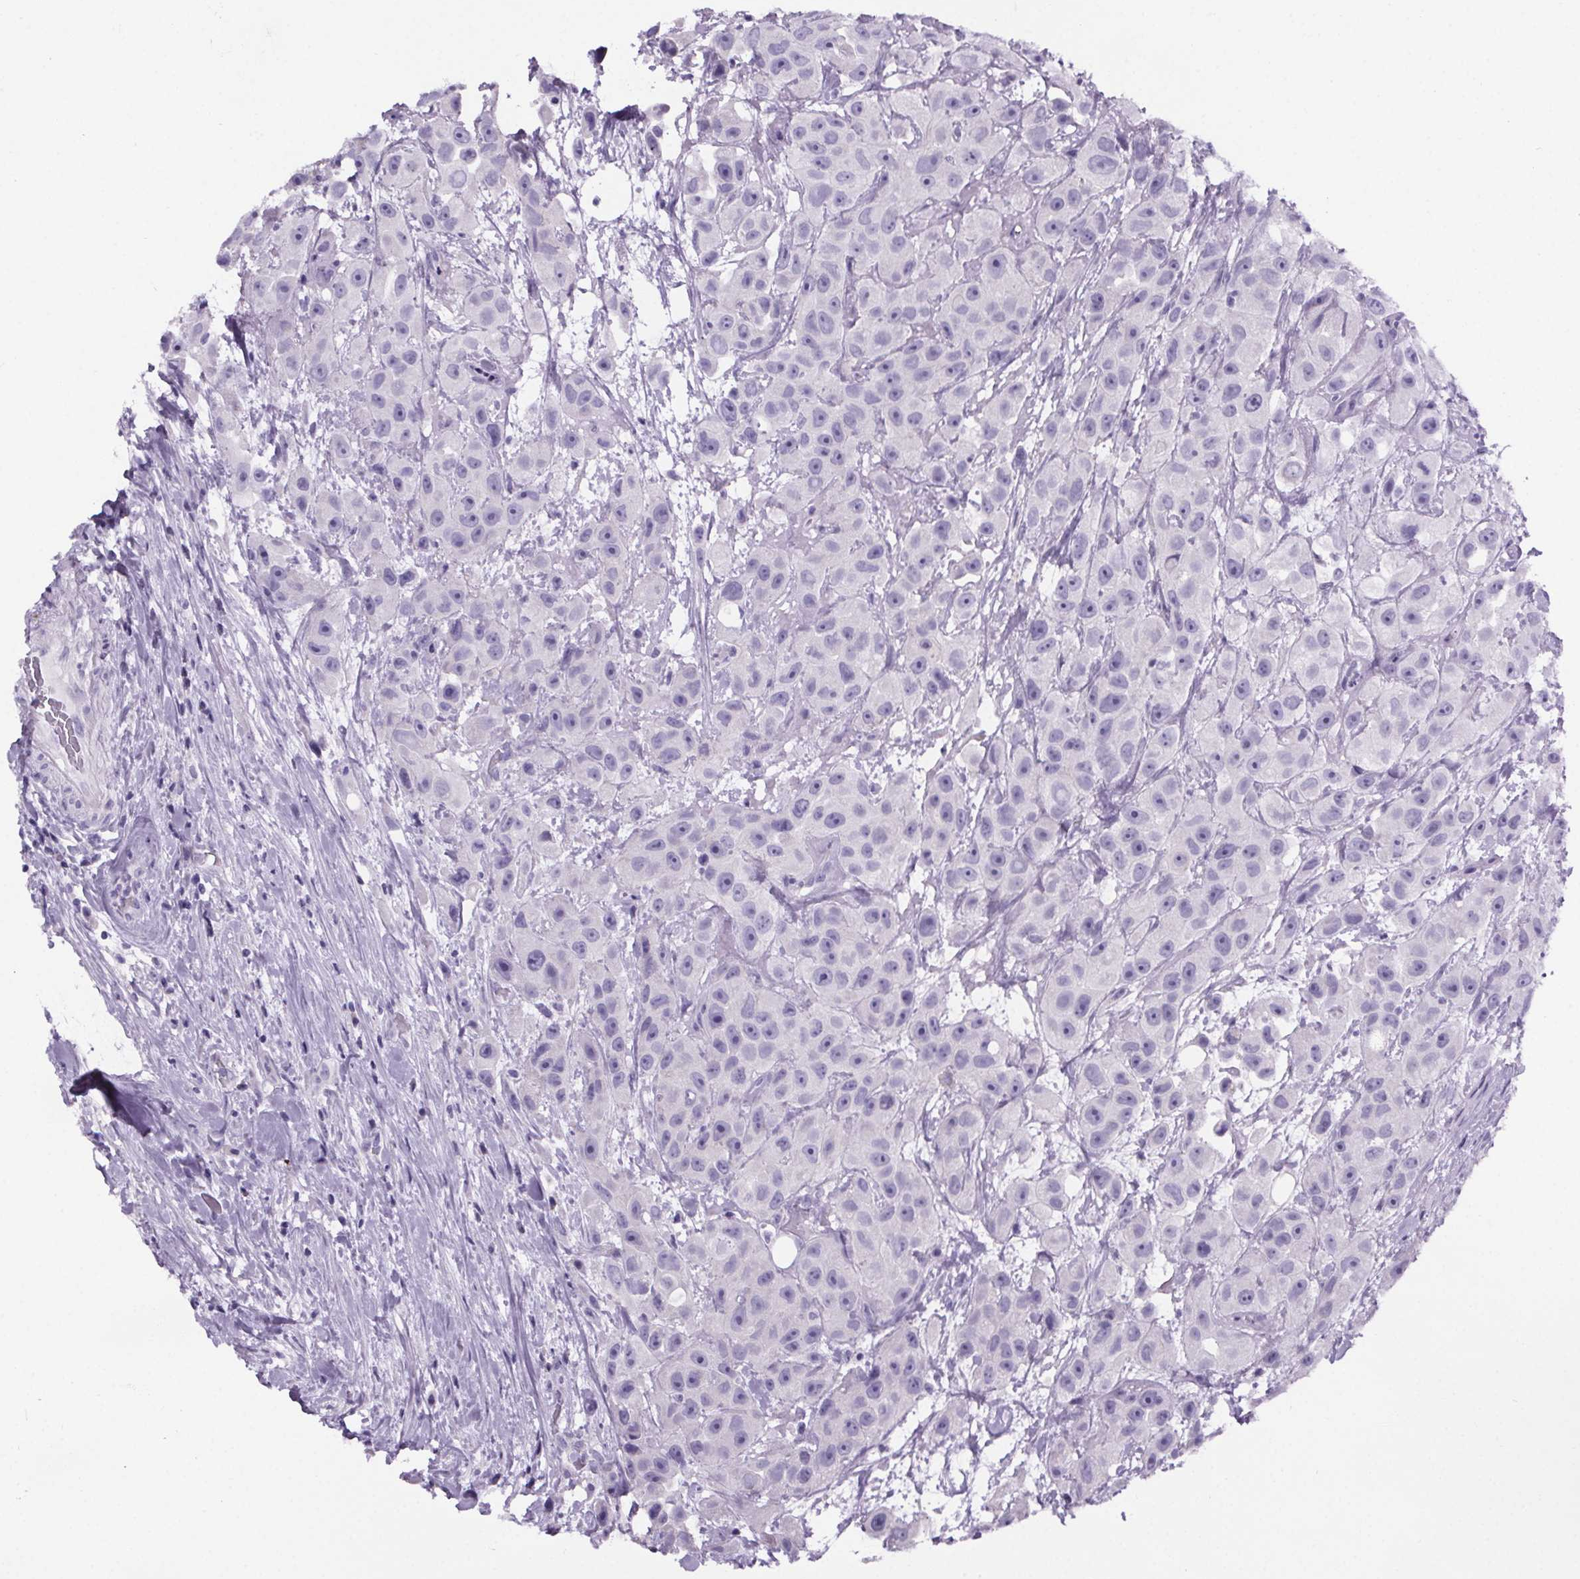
{"staining": {"intensity": "negative", "quantity": "none", "location": "none"}, "tissue": "urothelial cancer", "cell_type": "Tumor cells", "image_type": "cancer", "snomed": [{"axis": "morphology", "description": "Urothelial carcinoma, High grade"}, {"axis": "topography", "description": "Urinary bladder"}], "caption": "Tumor cells are negative for protein expression in human urothelial carcinoma (high-grade).", "gene": "CUBN", "patient": {"sex": "male", "age": 79}}